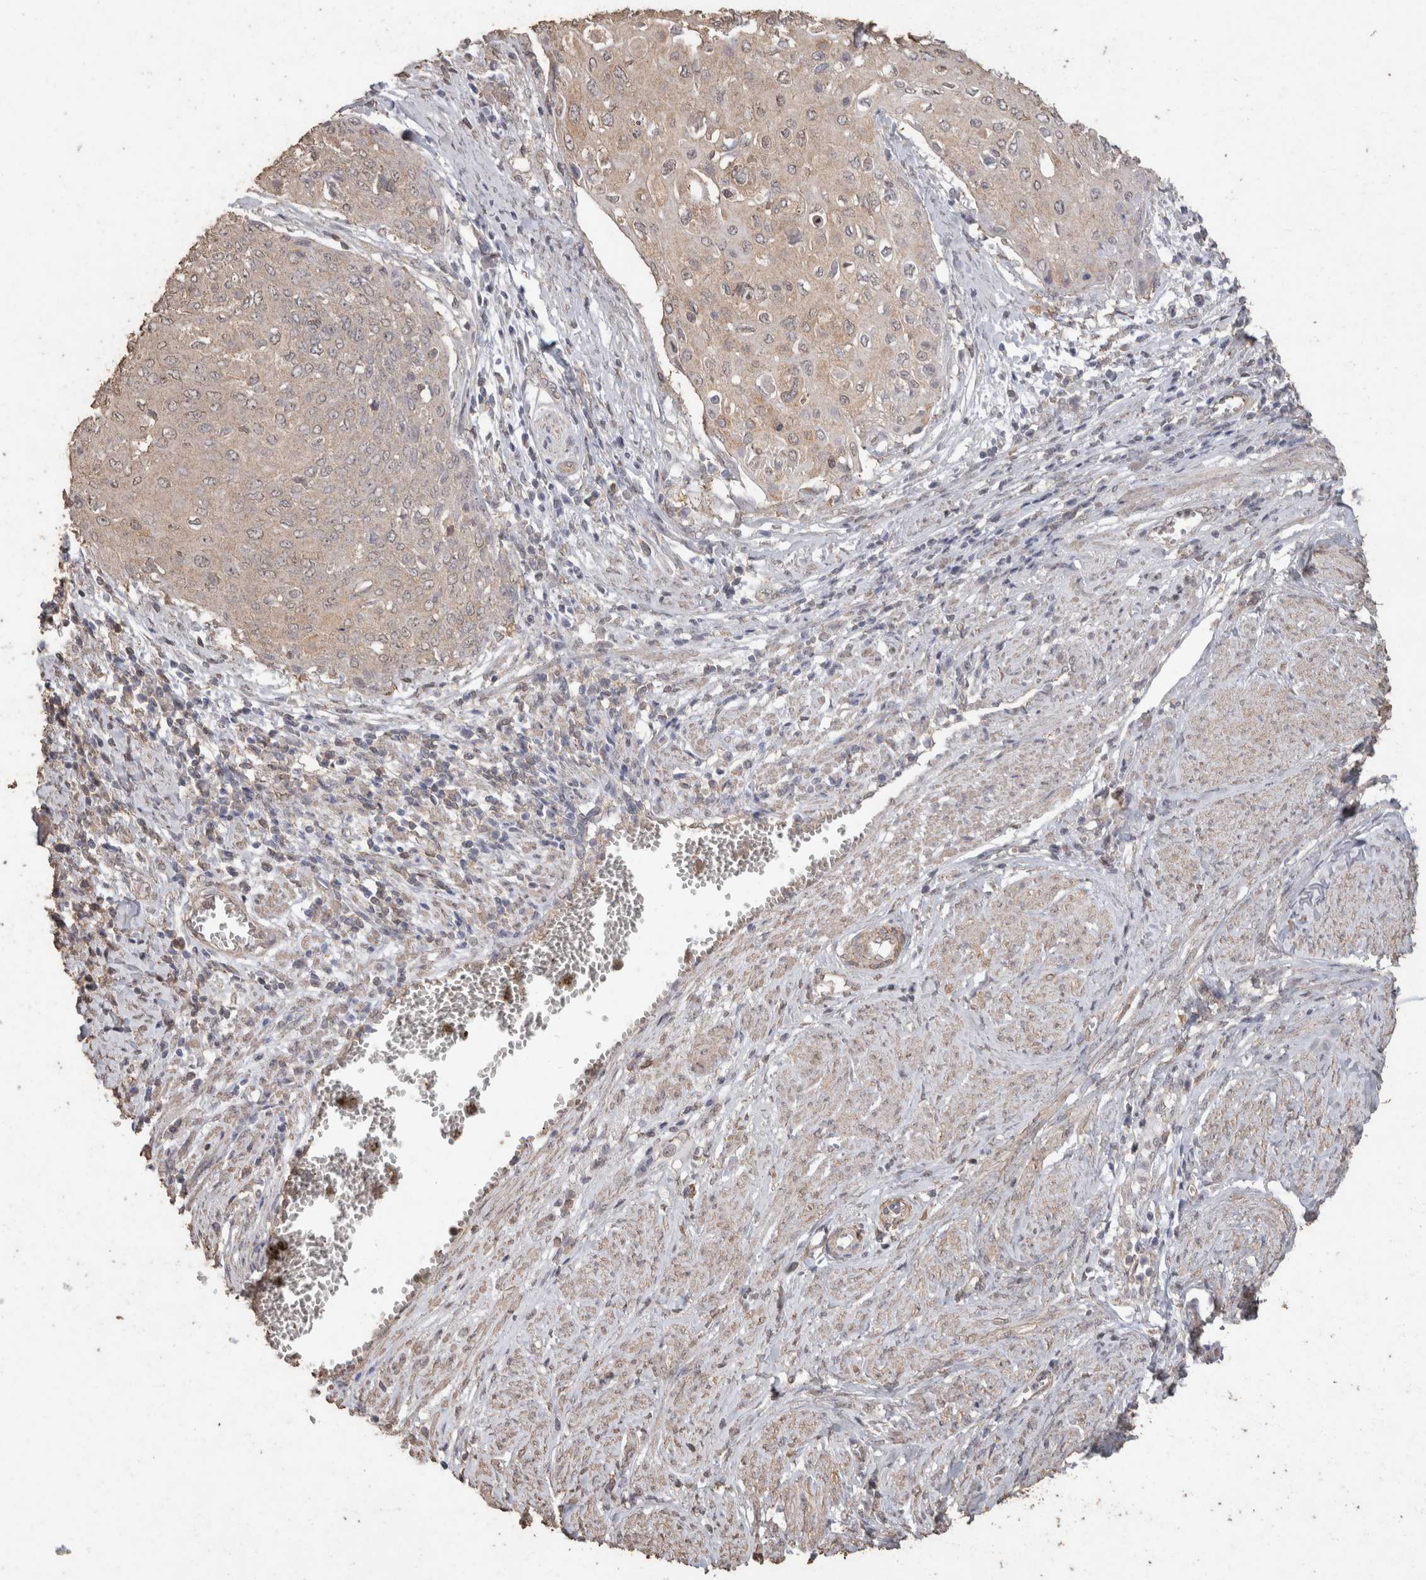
{"staining": {"intensity": "weak", "quantity": "<25%", "location": "cytoplasmic/membranous"}, "tissue": "cervical cancer", "cell_type": "Tumor cells", "image_type": "cancer", "snomed": [{"axis": "morphology", "description": "Squamous cell carcinoma, NOS"}, {"axis": "topography", "description": "Cervix"}], "caption": "An immunohistochemistry (IHC) photomicrograph of cervical cancer is shown. There is no staining in tumor cells of cervical cancer. Nuclei are stained in blue.", "gene": "CX3CL1", "patient": {"sex": "female", "age": 39}}